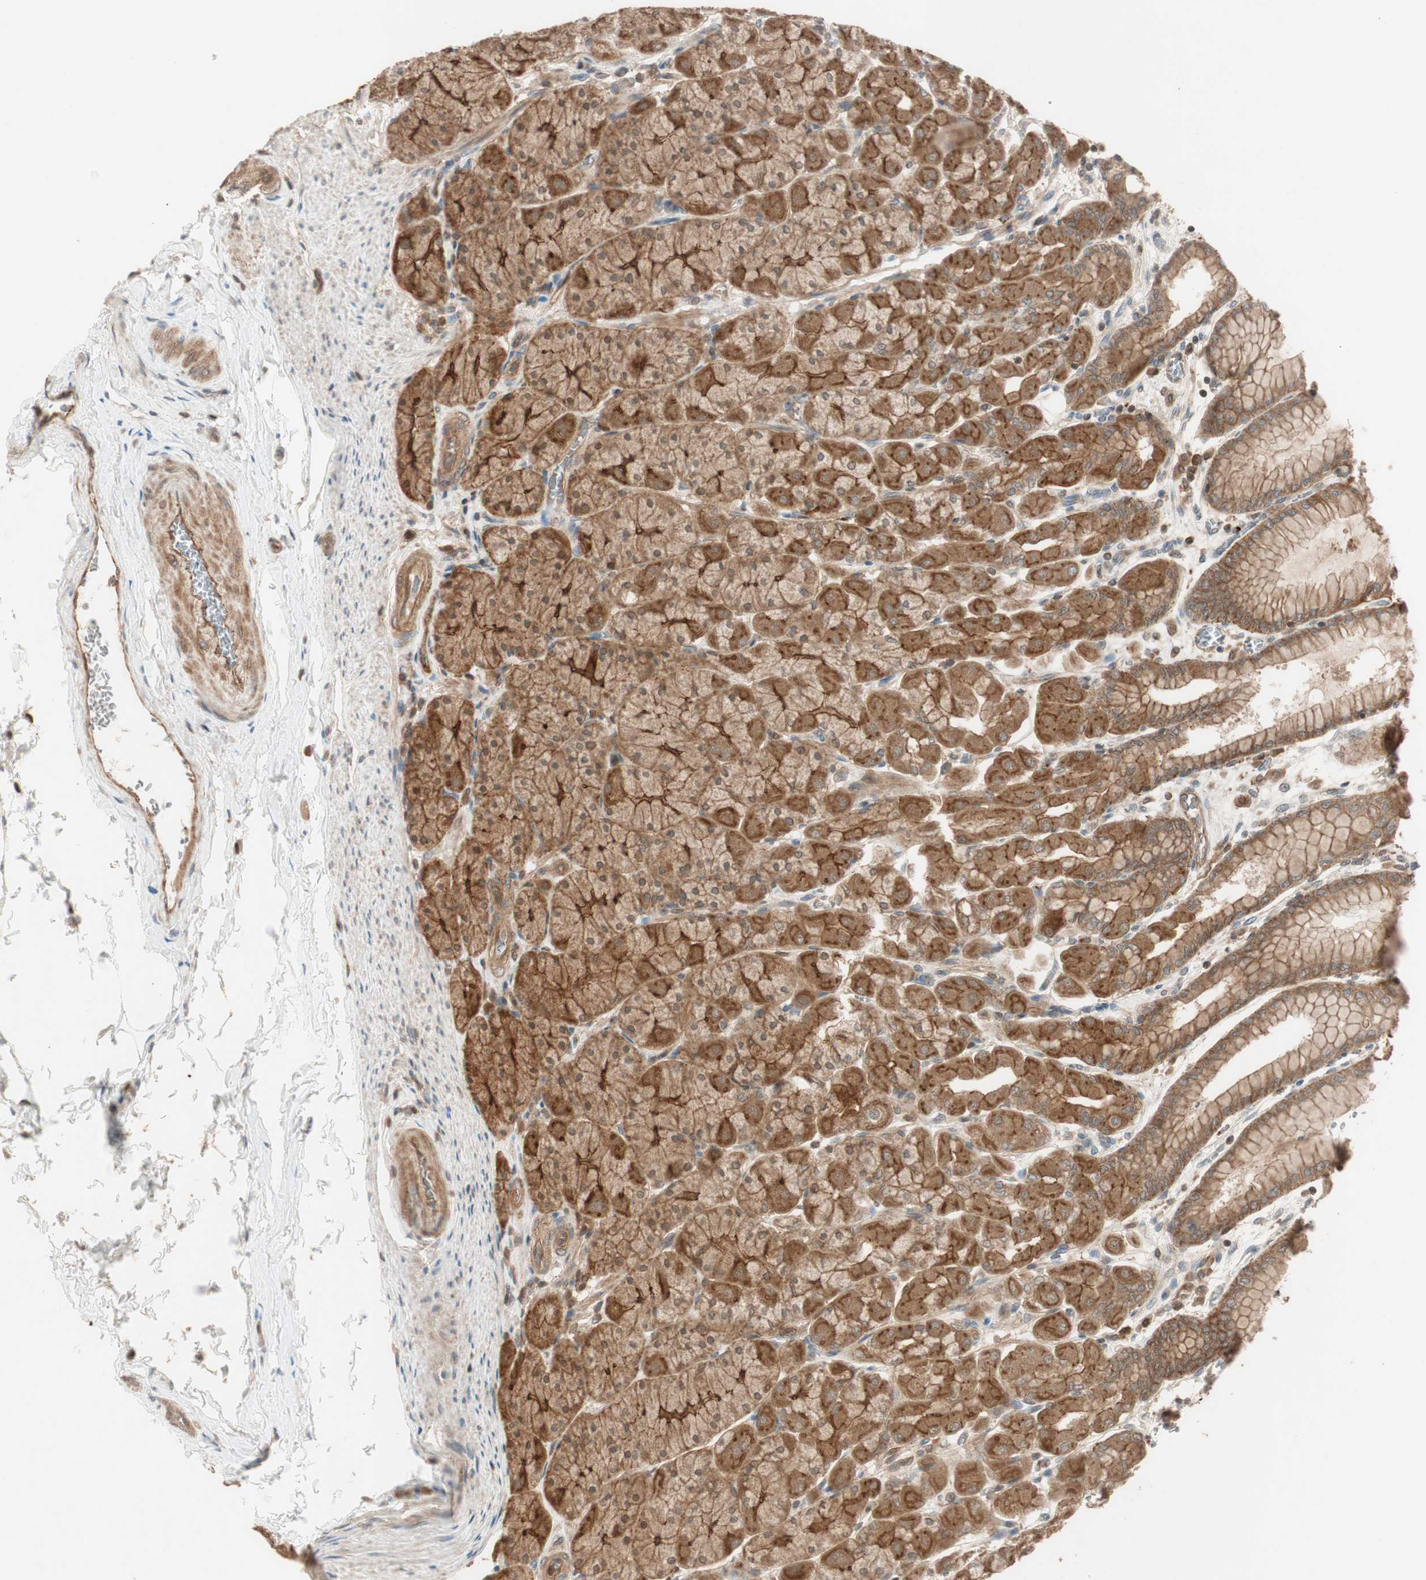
{"staining": {"intensity": "strong", "quantity": ">75%", "location": "cytoplasmic/membranous"}, "tissue": "stomach", "cell_type": "Glandular cells", "image_type": "normal", "snomed": [{"axis": "morphology", "description": "Normal tissue, NOS"}, {"axis": "topography", "description": "Stomach, upper"}], "caption": "The immunohistochemical stain labels strong cytoplasmic/membranous expression in glandular cells of benign stomach. The staining was performed using DAB (3,3'-diaminobenzidine), with brown indicating positive protein expression. Nuclei are stained blue with hematoxylin.", "gene": "EPHA8", "patient": {"sex": "female", "age": 56}}